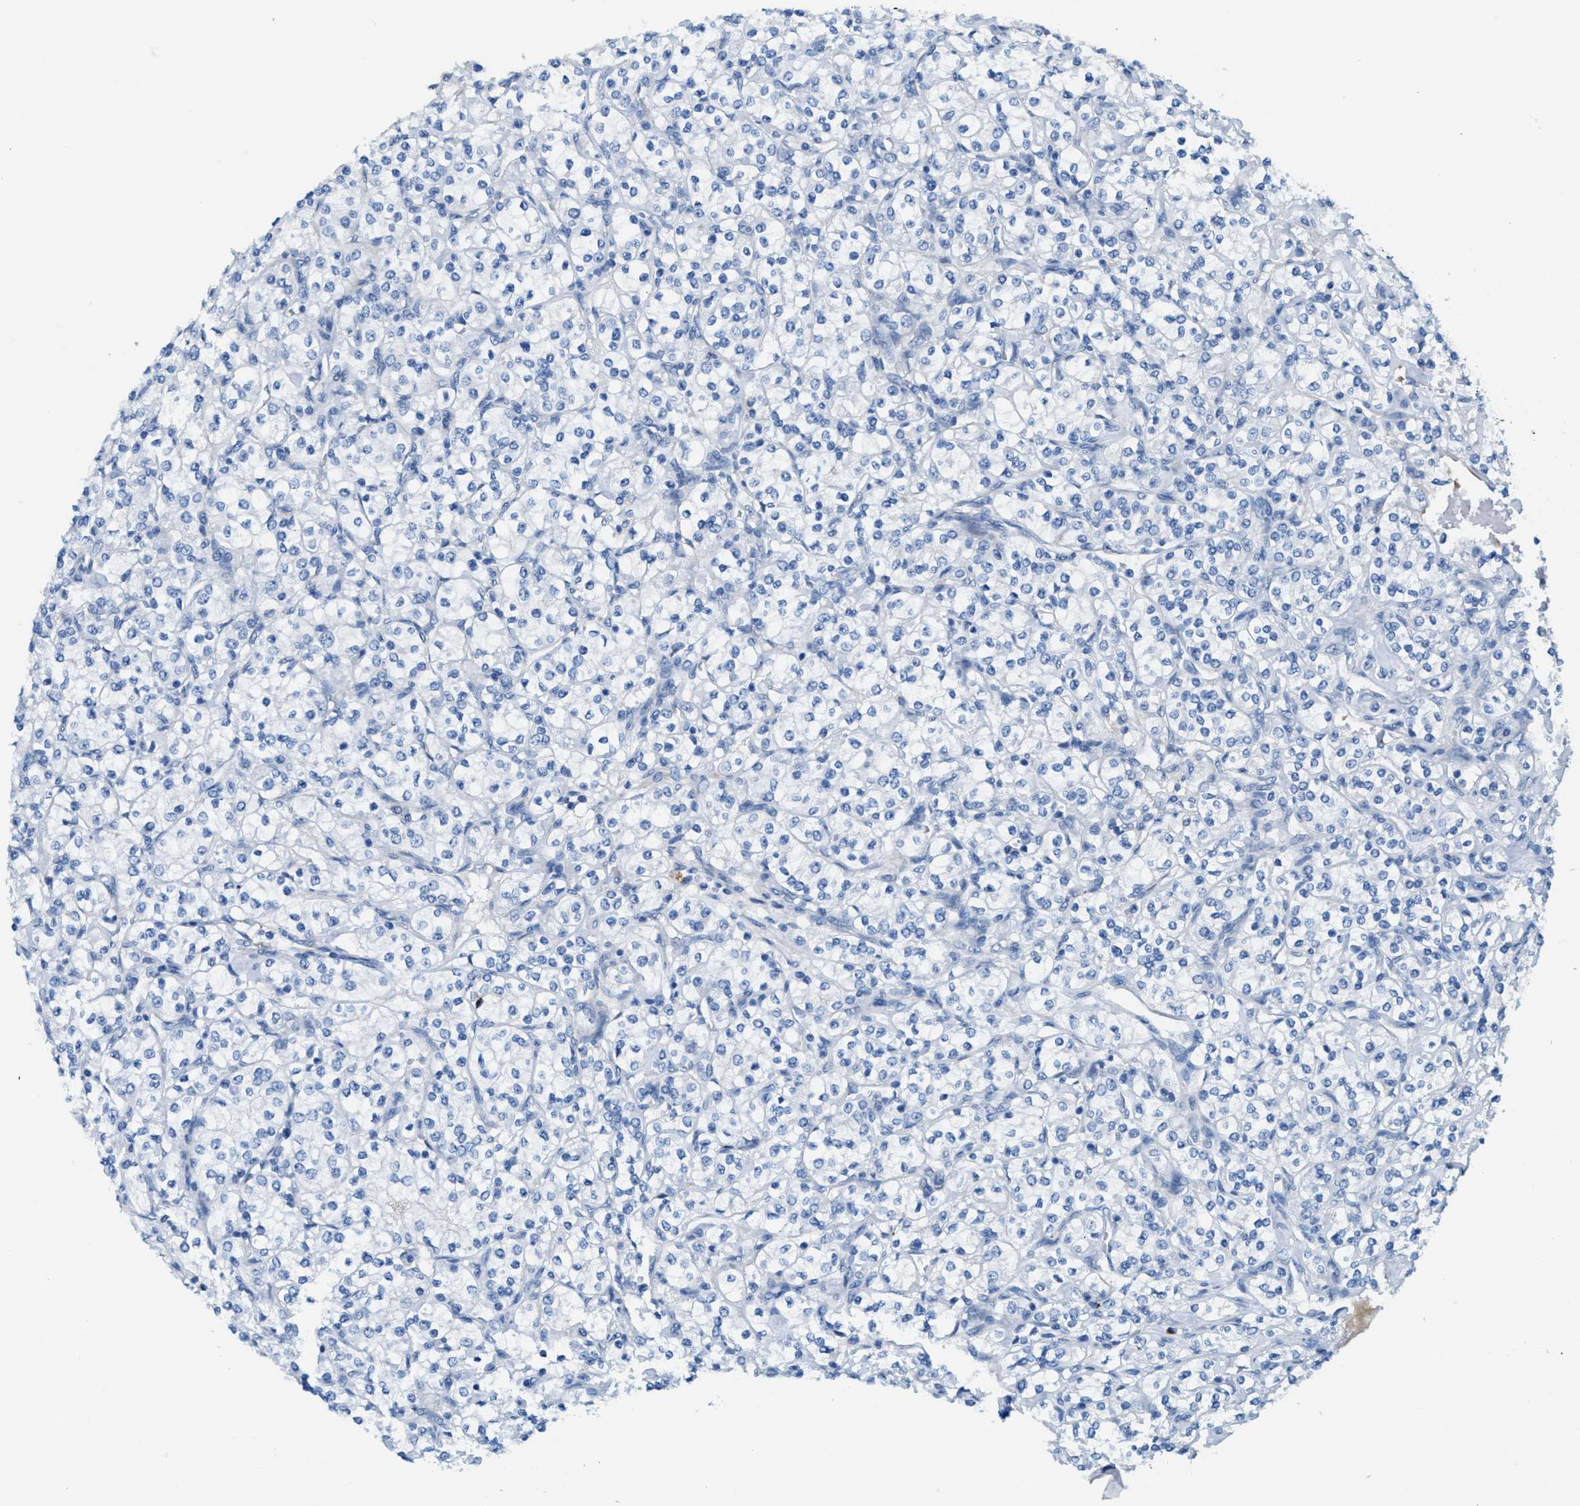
{"staining": {"intensity": "negative", "quantity": "none", "location": "none"}, "tissue": "renal cancer", "cell_type": "Tumor cells", "image_type": "cancer", "snomed": [{"axis": "morphology", "description": "Adenocarcinoma, NOS"}, {"axis": "topography", "description": "Kidney"}], "caption": "An image of renal adenocarcinoma stained for a protein shows no brown staining in tumor cells. The staining is performed using DAB (3,3'-diaminobenzidine) brown chromogen with nuclei counter-stained in using hematoxylin.", "gene": "MPP3", "patient": {"sex": "male", "age": 77}}